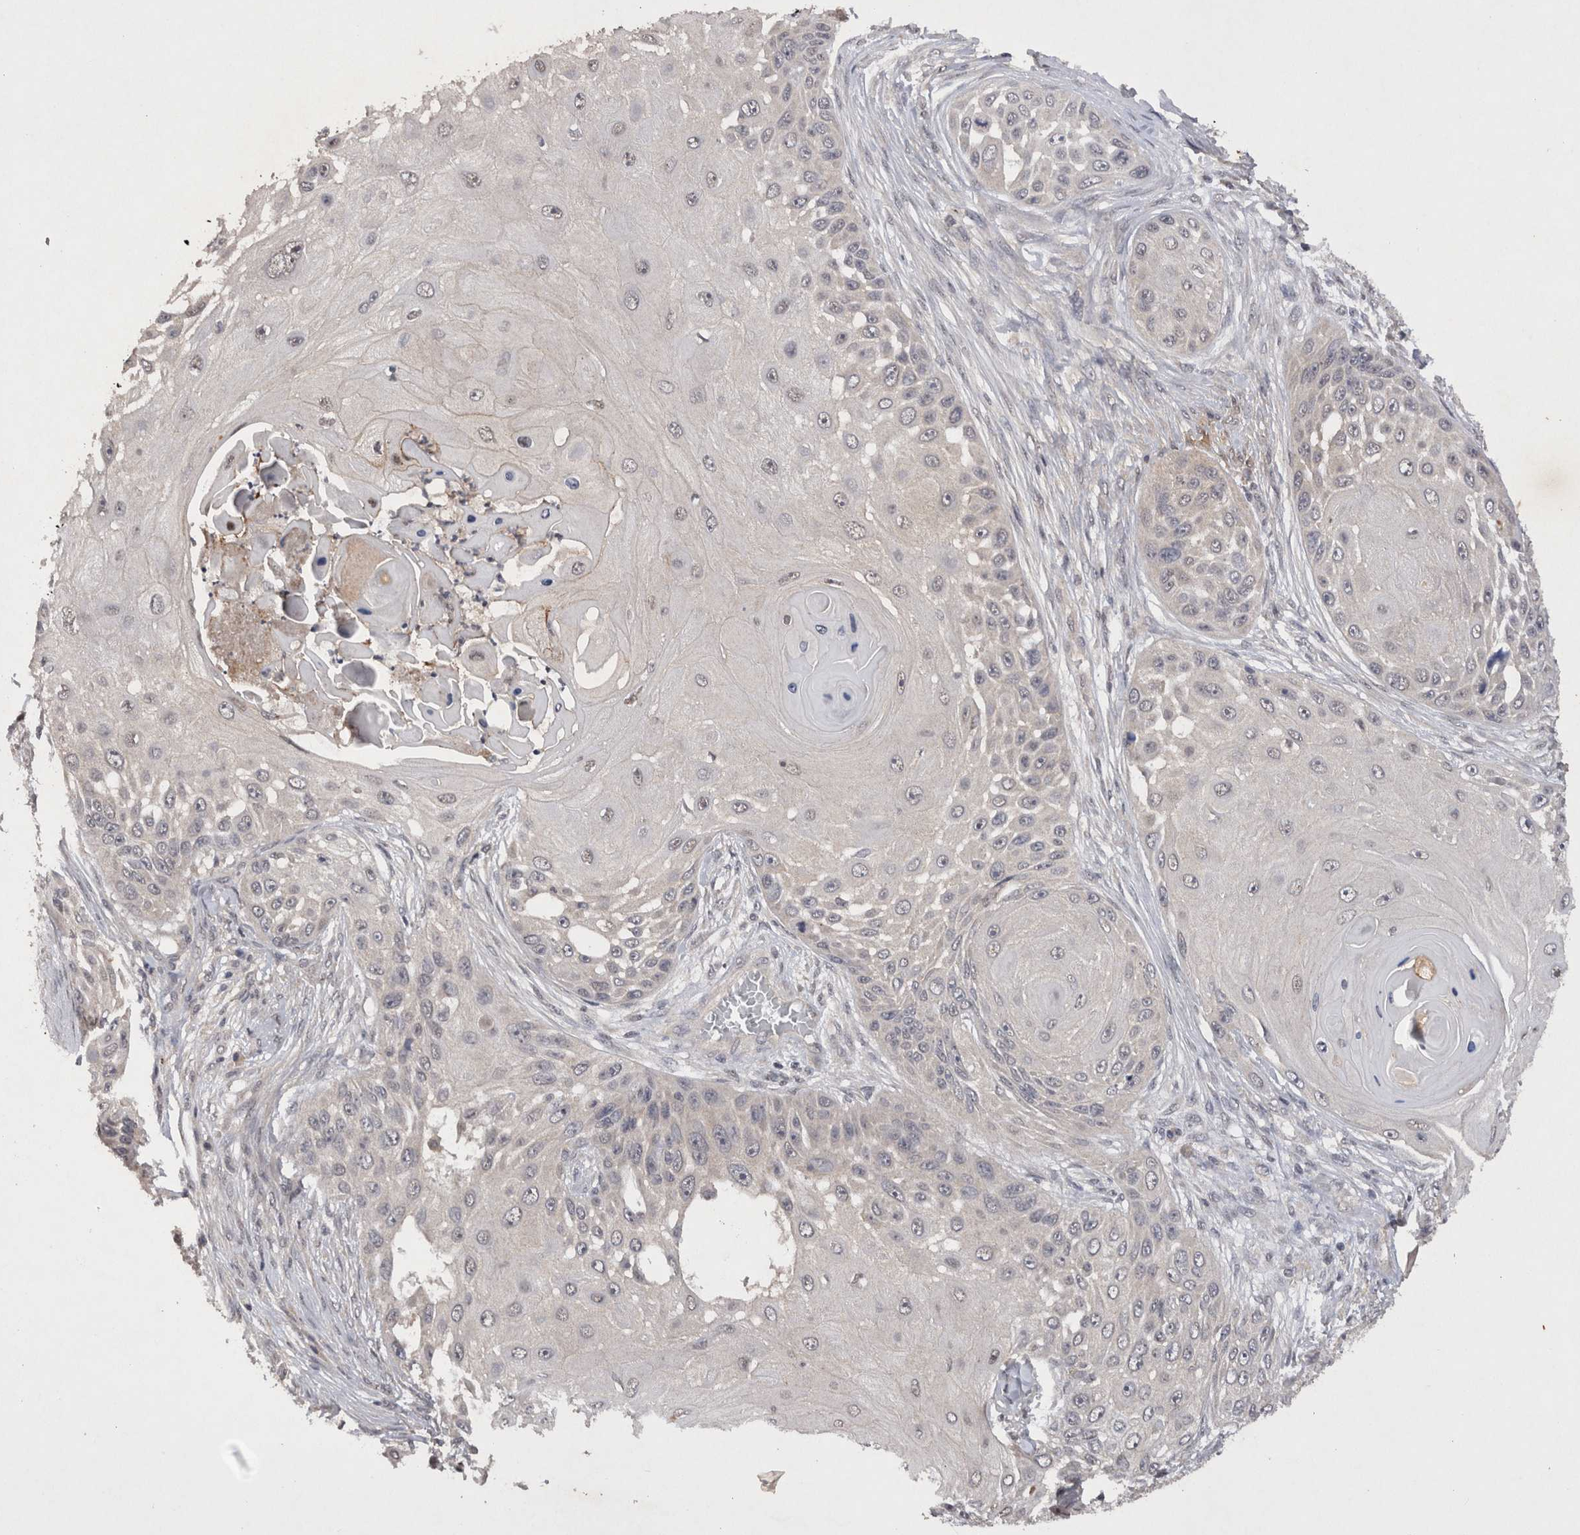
{"staining": {"intensity": "negative", "quantity": "none", "location": "none"}, "tissue": "skin cancer", "cell_type": "Tumor cells", "image_type": "cancer", "snomed": [{"axis": "morphology", "description": "Squamous cell carcinoma, NOS"}, {"axis": "topography", "description": "Skin"}], "caption": "Tumor cells show no significant expression in skin squamous cell carcinoma.", "gene": "RASSF3", "patient": {"sex": "female", "age": 44}}